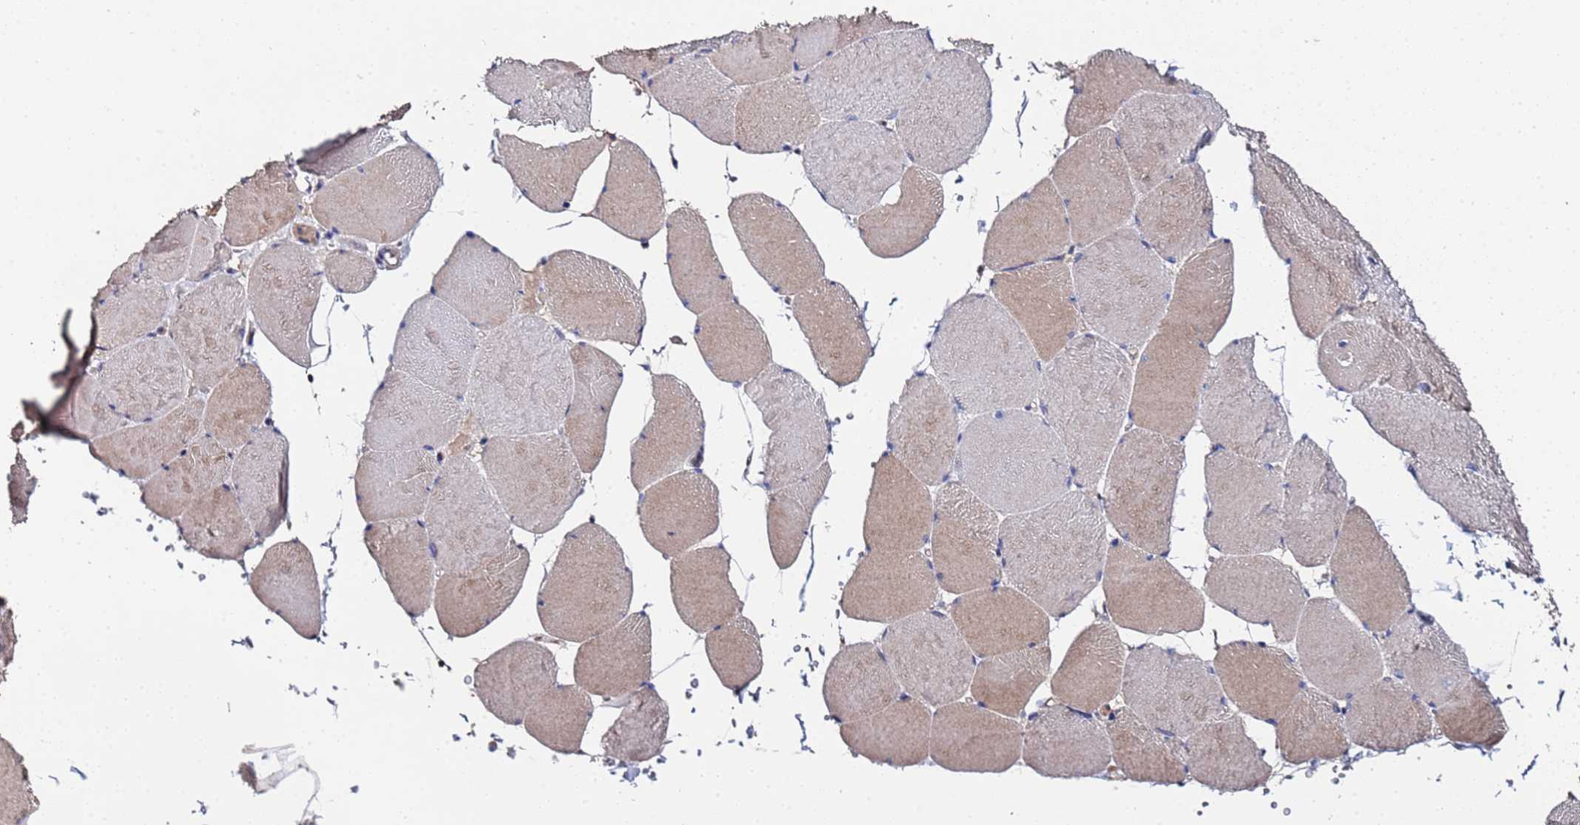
{"staining": {"intensity": "moderate", "quantity": "<25%", "location": "cytoplasmic/membranous"}, "tissue": "skeletal muscle", "cell_type": "Myocytes", "image_type": "normal", "snomed": [{"axis": "morphology", "description": "Normal tissue, NOS"}, {"axis": "topography", "description": "Skeletal muscle"}, {"axis": "topography", "description": "Head-Neck"}], "caption": "Protein analysis of unremarkable skeletal muscle exhibits moderate cytoplasmic/membranous expression in approximately <25% of myocytes.", "gene": "TCP10L", "patient": {"sex": "male", "age": 66}}